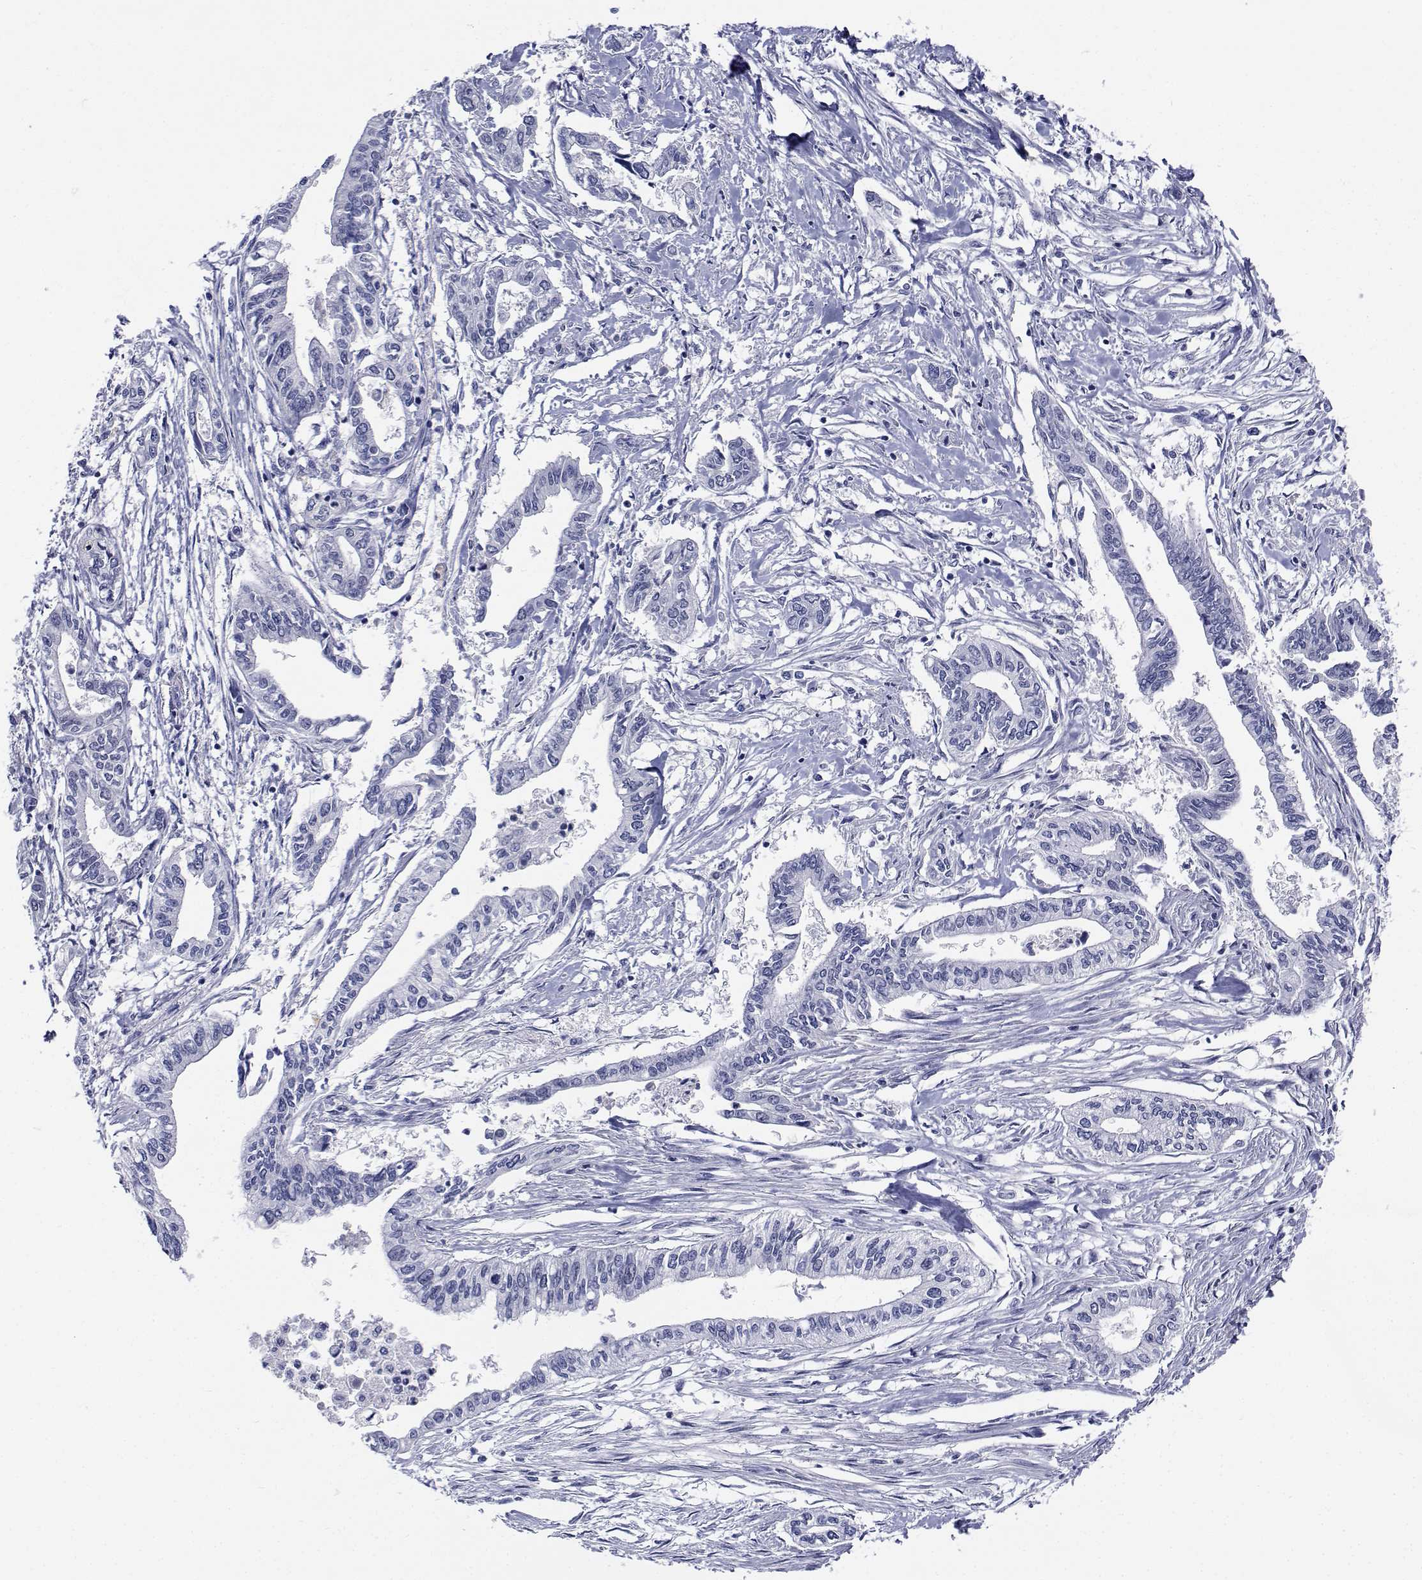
{"staining": {"intensity": "negative", "quantity": "none", "location": "none"}, "tissue": "pancreatic cancer", "cell_type": "Tumor cells", "image_type": "cancer", "snomed": [{"axis": "morphology", "description": "Adenocarcinoma, NOS"}, {"axis": "topography", "description": "Pancreas"}], "caption": "DAB (3,3'-diaminobenzidine) immunohistochemical staining of pancreatic adenocarcinoma demonstrates no significant expression in tumor cells. (DAB (3,3'-diaminobenzidine) immunohistochemistry with hematoxylin counter stain).", "gene": "PLXNA4", "patient": {"sex": "male", "age": 60}}